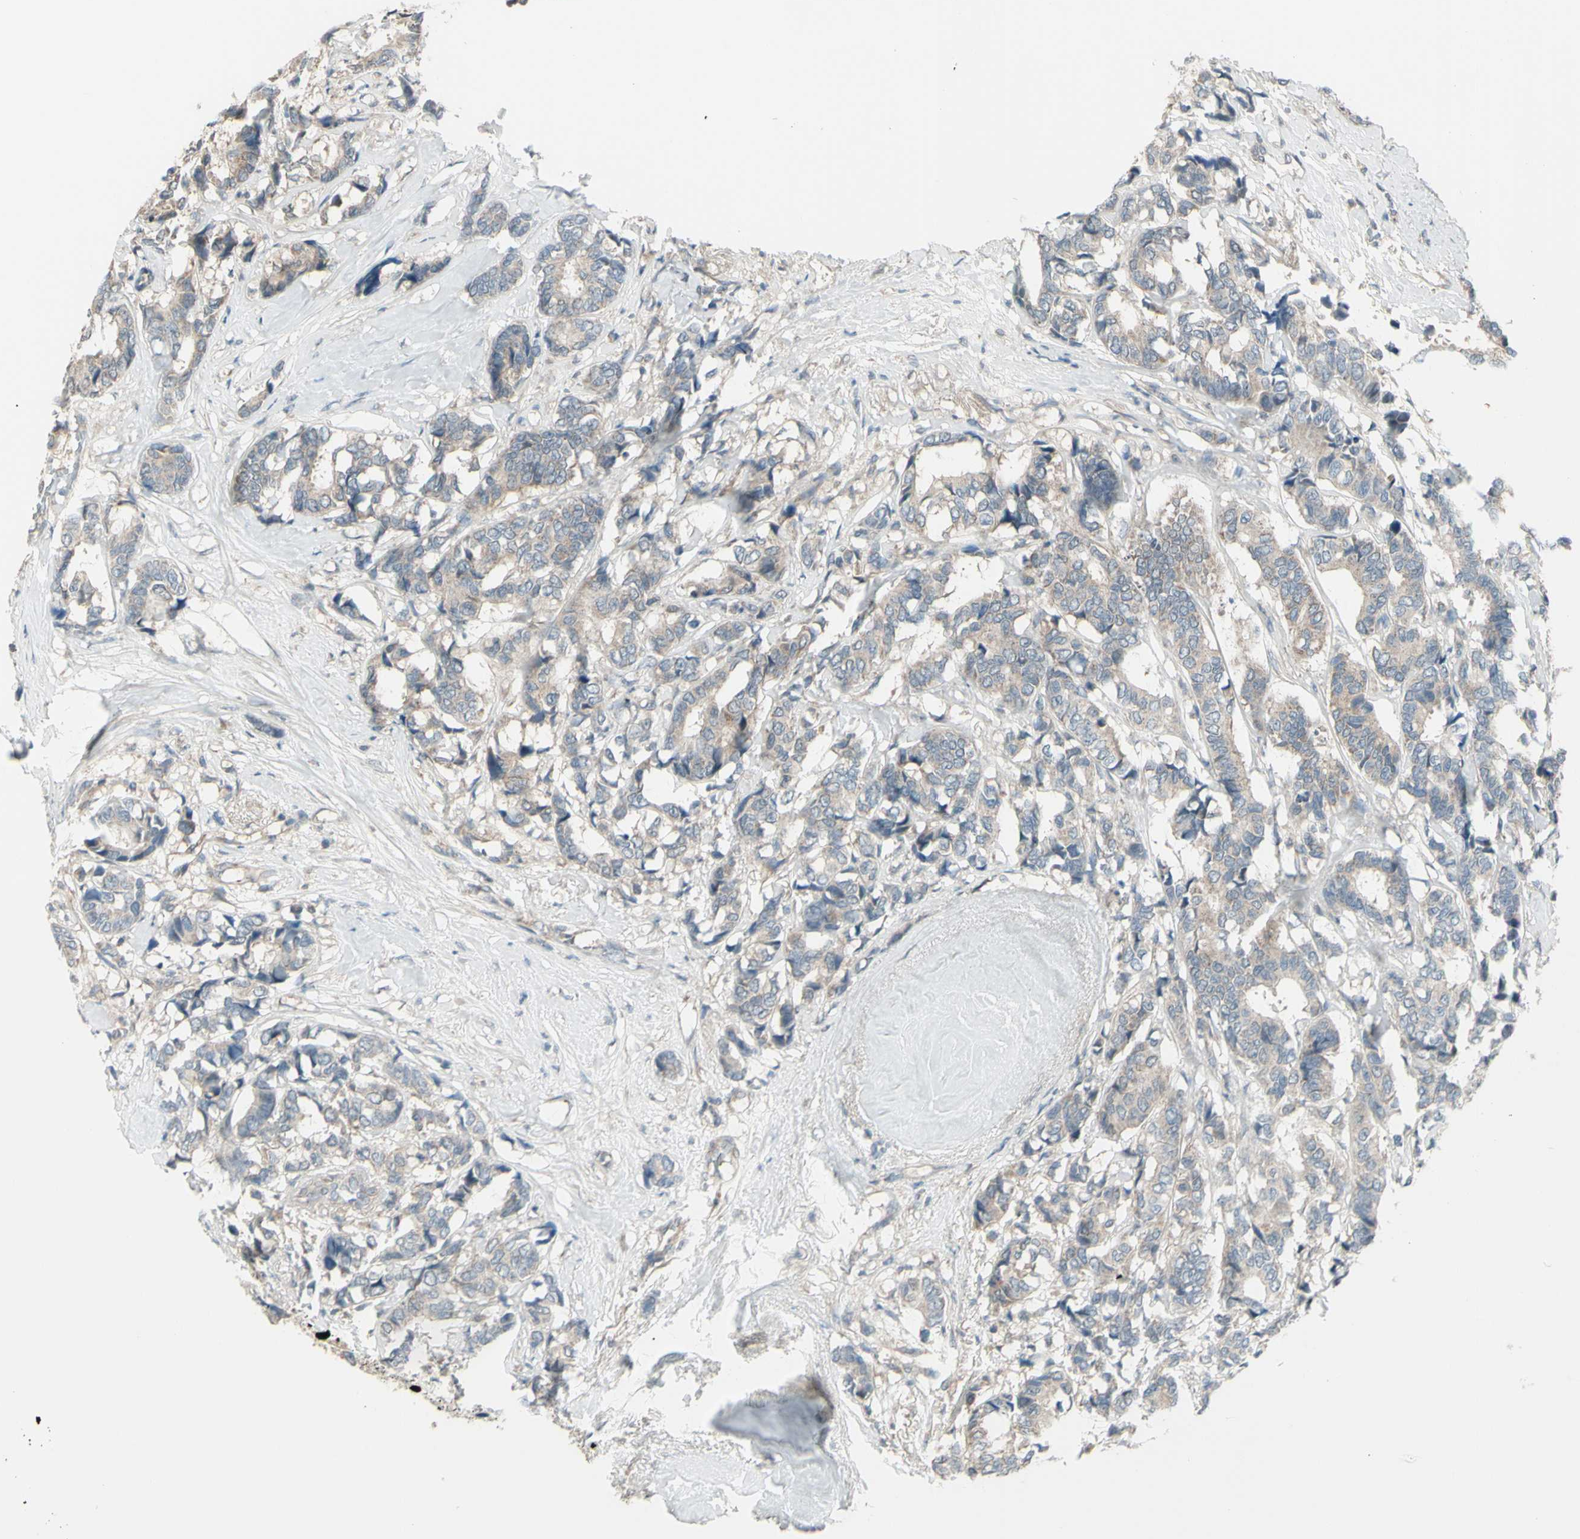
{"staining": {"intensity": "weak", "quantity": ">75%", "location": "cytoplasmic/membranous"}, "tissue": "breast cancer", "cell_type": "Tumor cells", "image_type": "cancer", "snomed": [{"axis": "morphology", "description": "Duct carcinoma"}, {"axis": "topography", "description": "Breast"}], "caption": "DAB immunohistochemical staining of breast cancer shows weak cytoplasmic/membranous protein expression in about >75% of tumor cells.", "gene": "NAXD", "patient": {"sex": "female", "age": 87}}